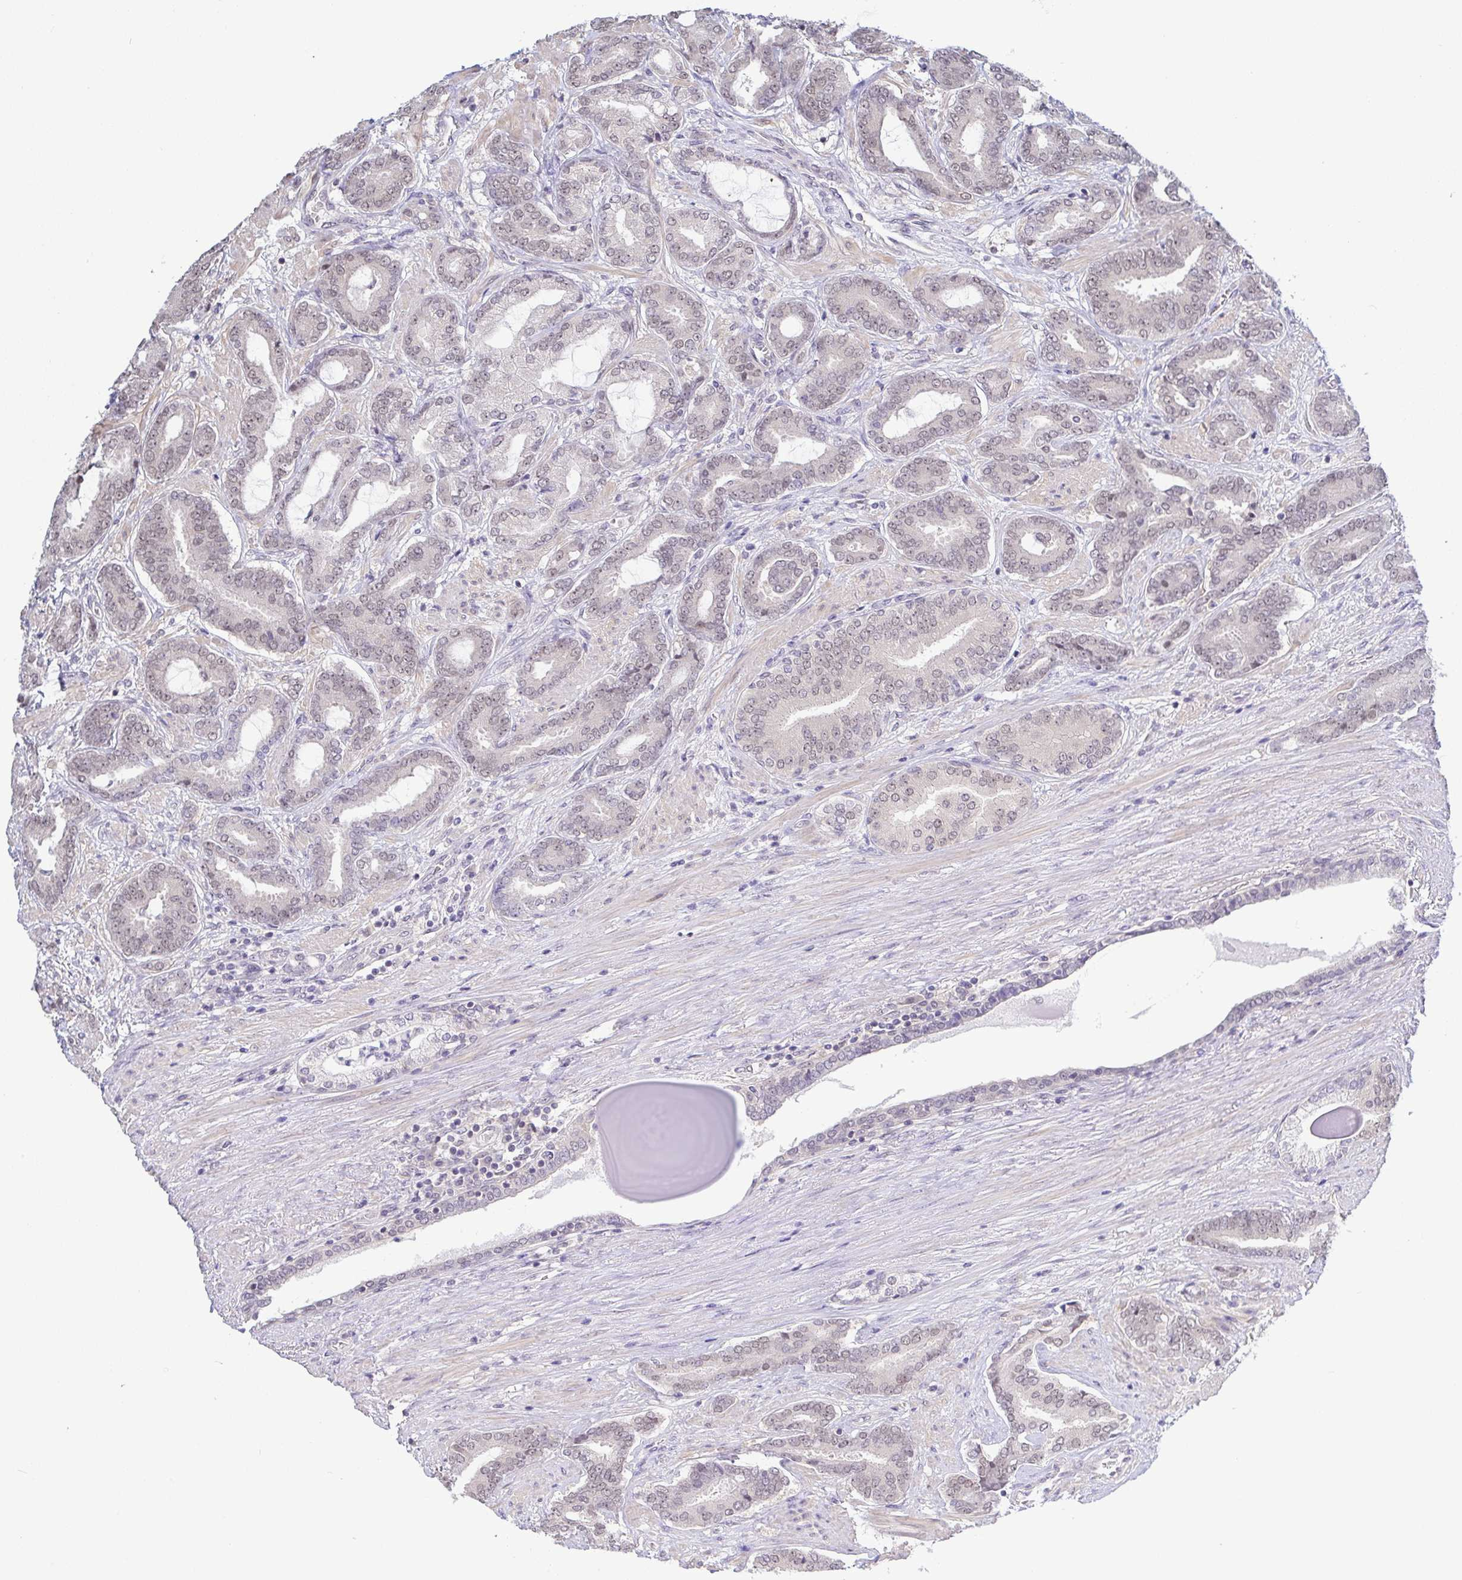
{"staining": {"intensity": "weak", "quantity": "25%-75%", "location": "nuclear"}, "tissue": "prostate cancer", "cell_type": "Tumor cells", "image_type": "cancer", "snomed": [{"axis": "morphology", "description": "Adenocarcinoma, High grade"}, {"axis": "topography", "description": "Prostate"}], "caption": "This is an image of immunohistochemistry (IHC) staining of prostate adenocarcinoma (high-grade), which shows weak expression in the nuclear of tumor cells.", "gene": "HYPK", "patient": {"sex": "male", "age": 62}}